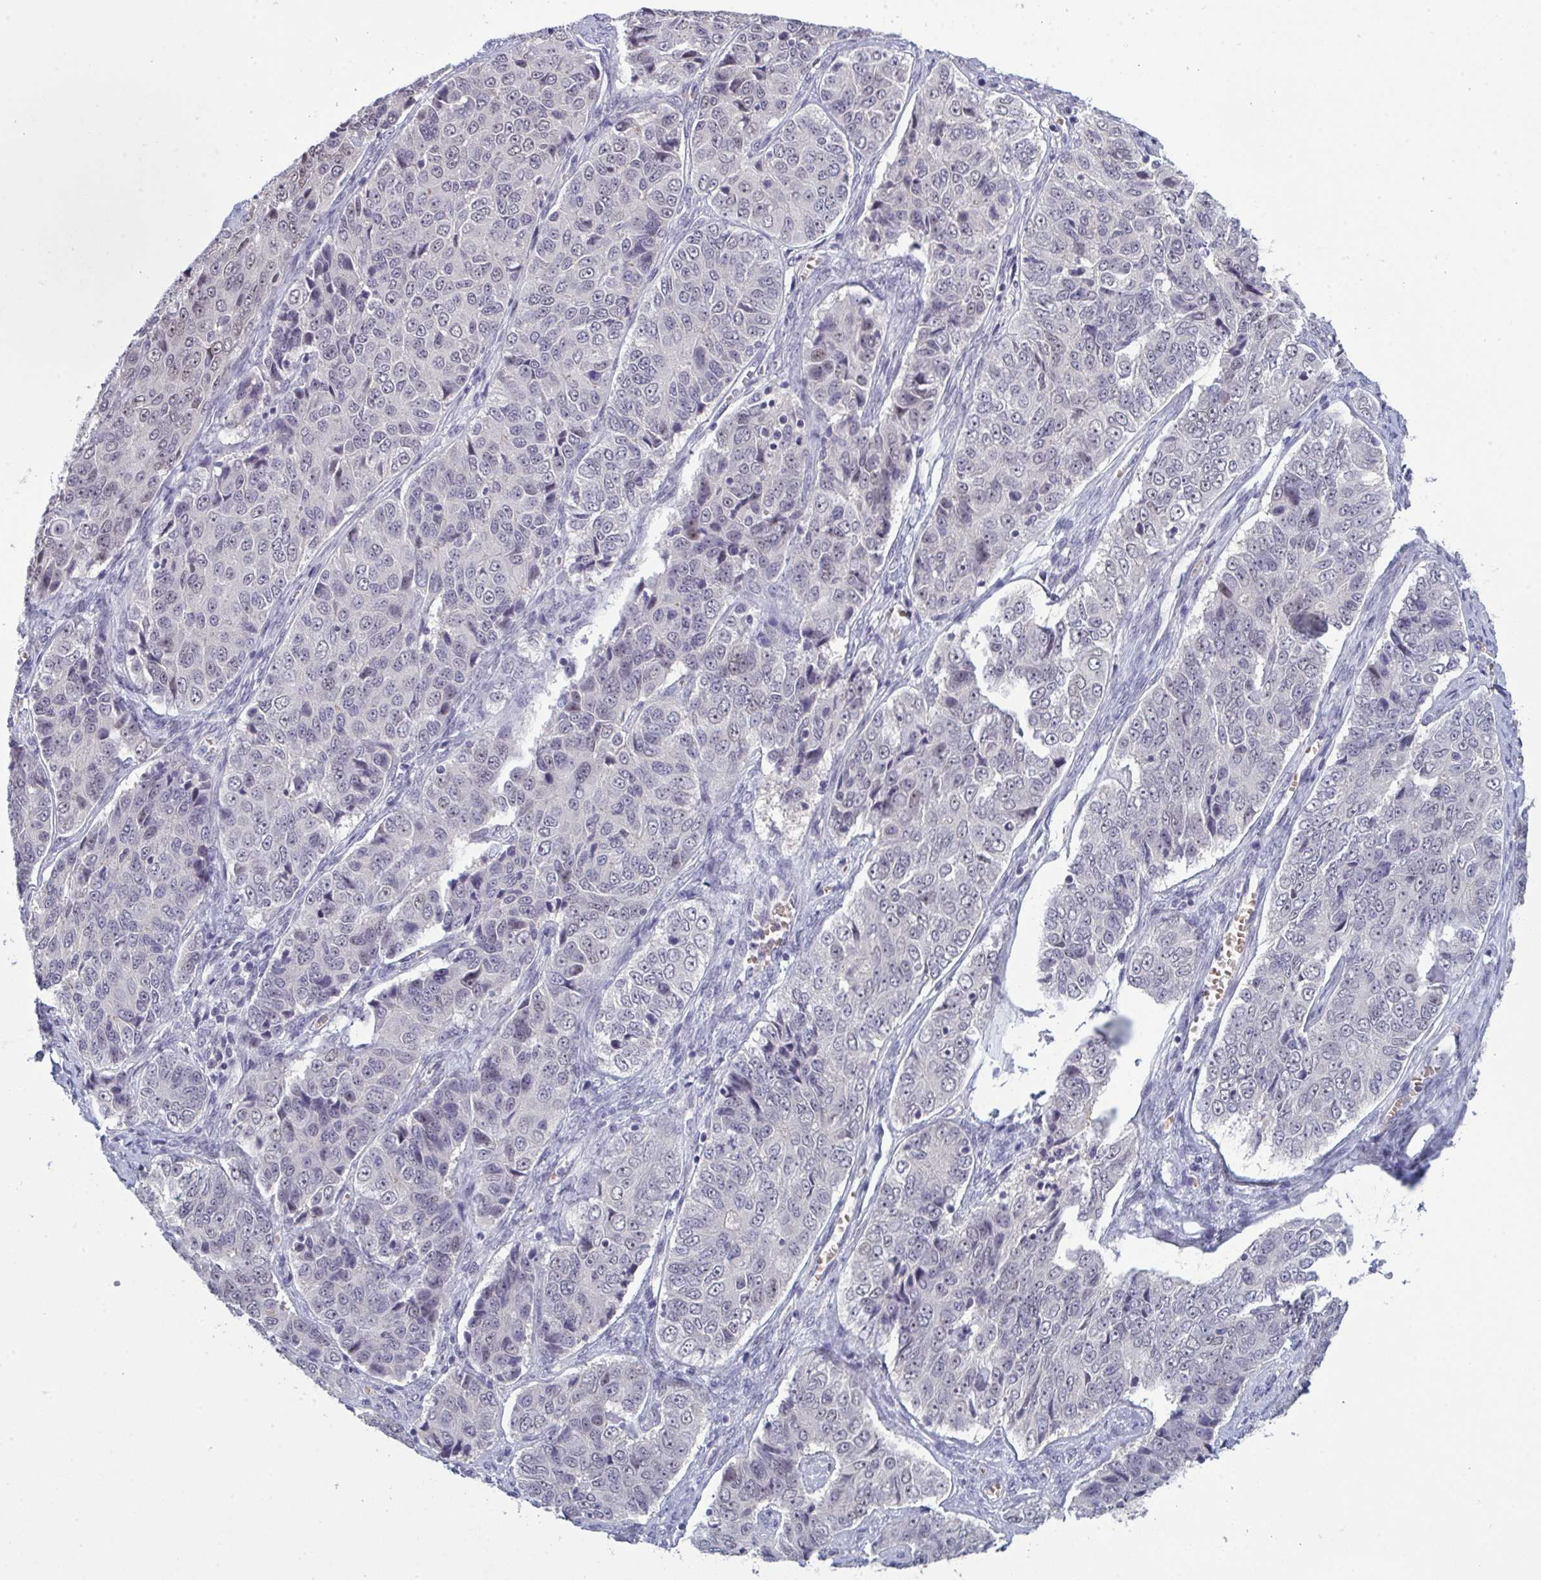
{"staining": {"intensity": "negative", "quantity": "none", "location": "none"}, "tissue": "ovarian cancer", "cell_type": "Tumor cells", "image_type": "cancer", "snomed": [{"axis": "morphology", "description": "Carcinoma, endometroid"}, {"axis": "topography", "description": "Ovary"}], "caption": "The photomicrograph shows no significant positivity in tumor cells of ovarian endometroid carcinoma.", "gene": "ZNF784", "patient": {"sex": "female", "age": 51}}